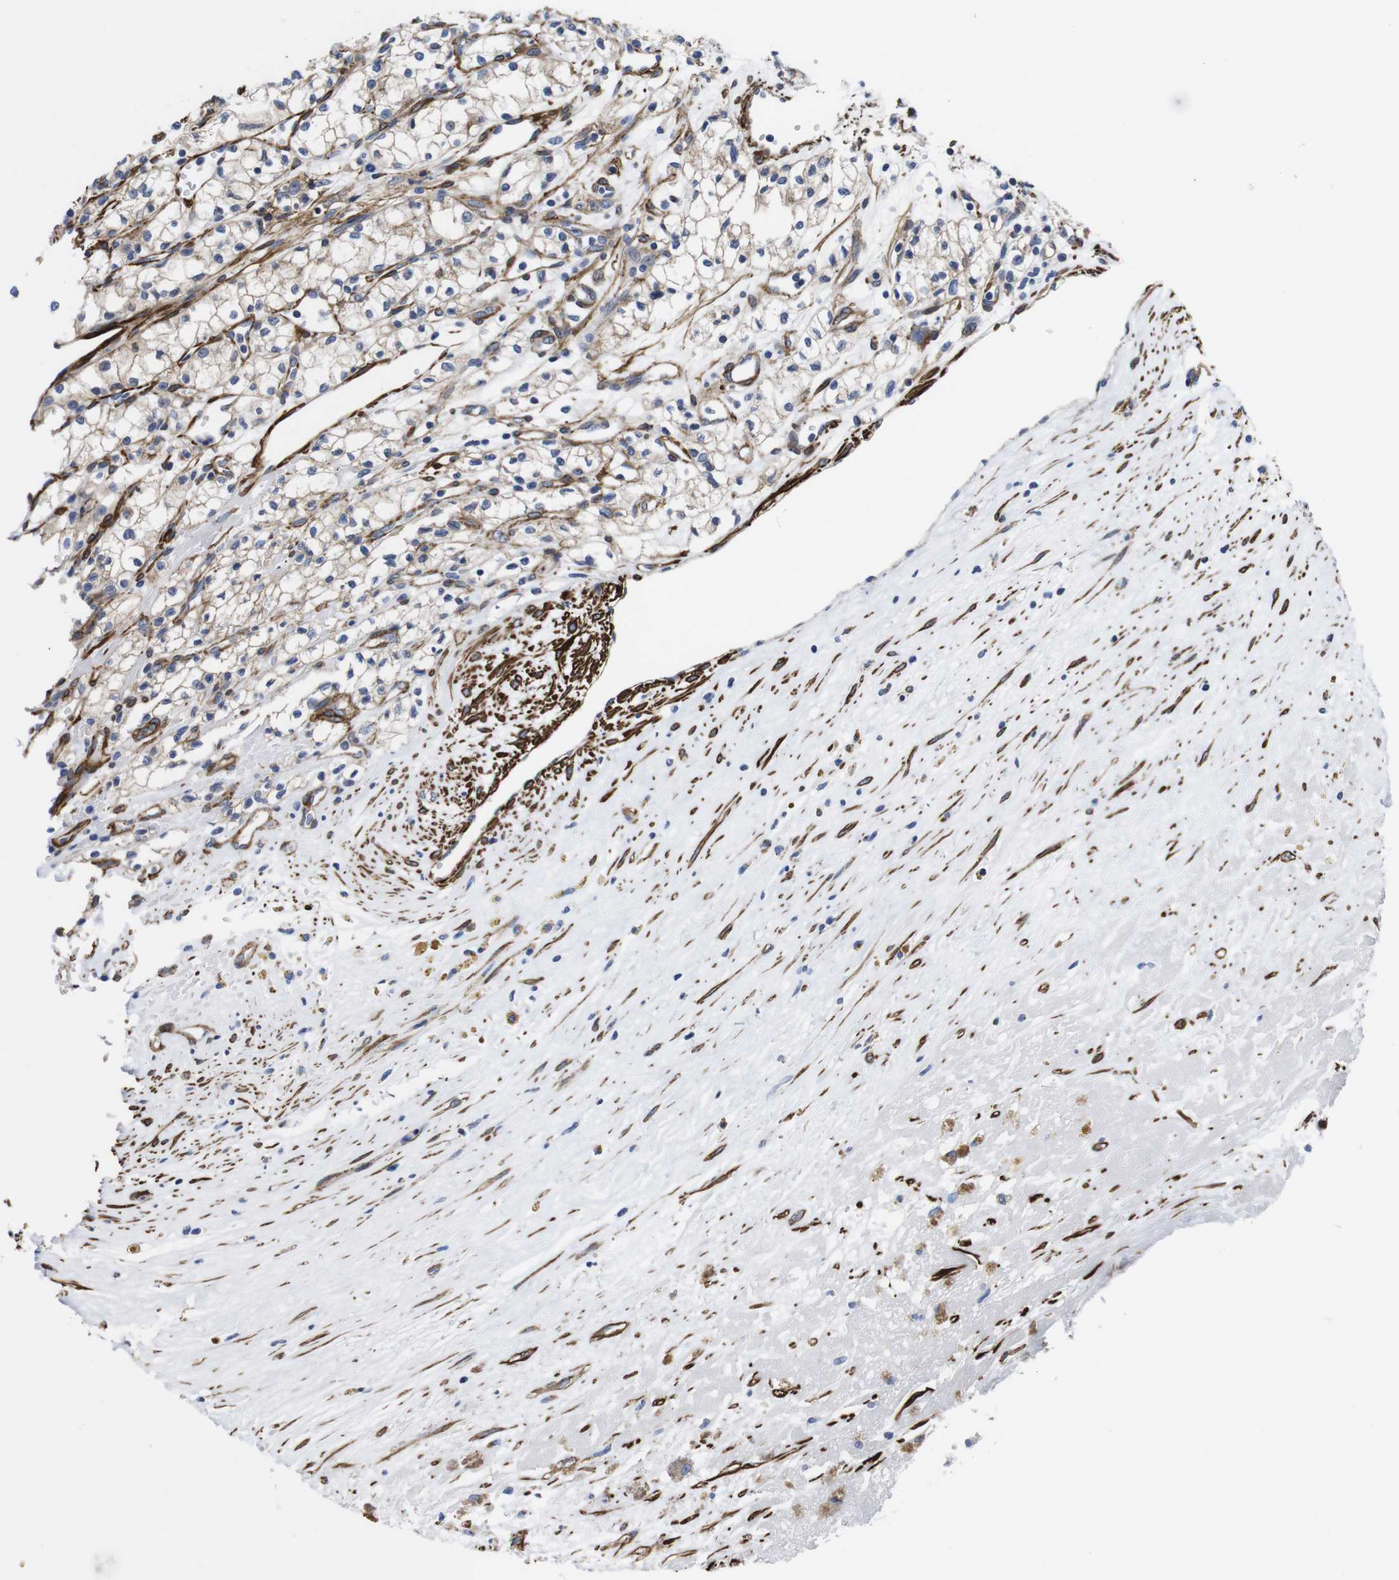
{"staining": {"intensity": "weak", "quantity": "<25%", "location": "cytoplasmic/membranous"}, "tissue": "renal cancer", "cell_type": "Tumor cells", "image_type": "cancer", "snomed": [{"axis": "morphology", "description": "Normal tissue, NOS"}, {"axis": "morphology", "description": "Adenocarcinoma, NOS"}, {"axis": "topography", "description": "Kidney"}], "caption": "IHC of renal cancer exhibits no expression in tumor cells. (DAB immunohistochemistry visualized using brightfield microscopy, high magnification).", "gene": "WNT10A", "patient": {"sex": "male", "age": 59}}